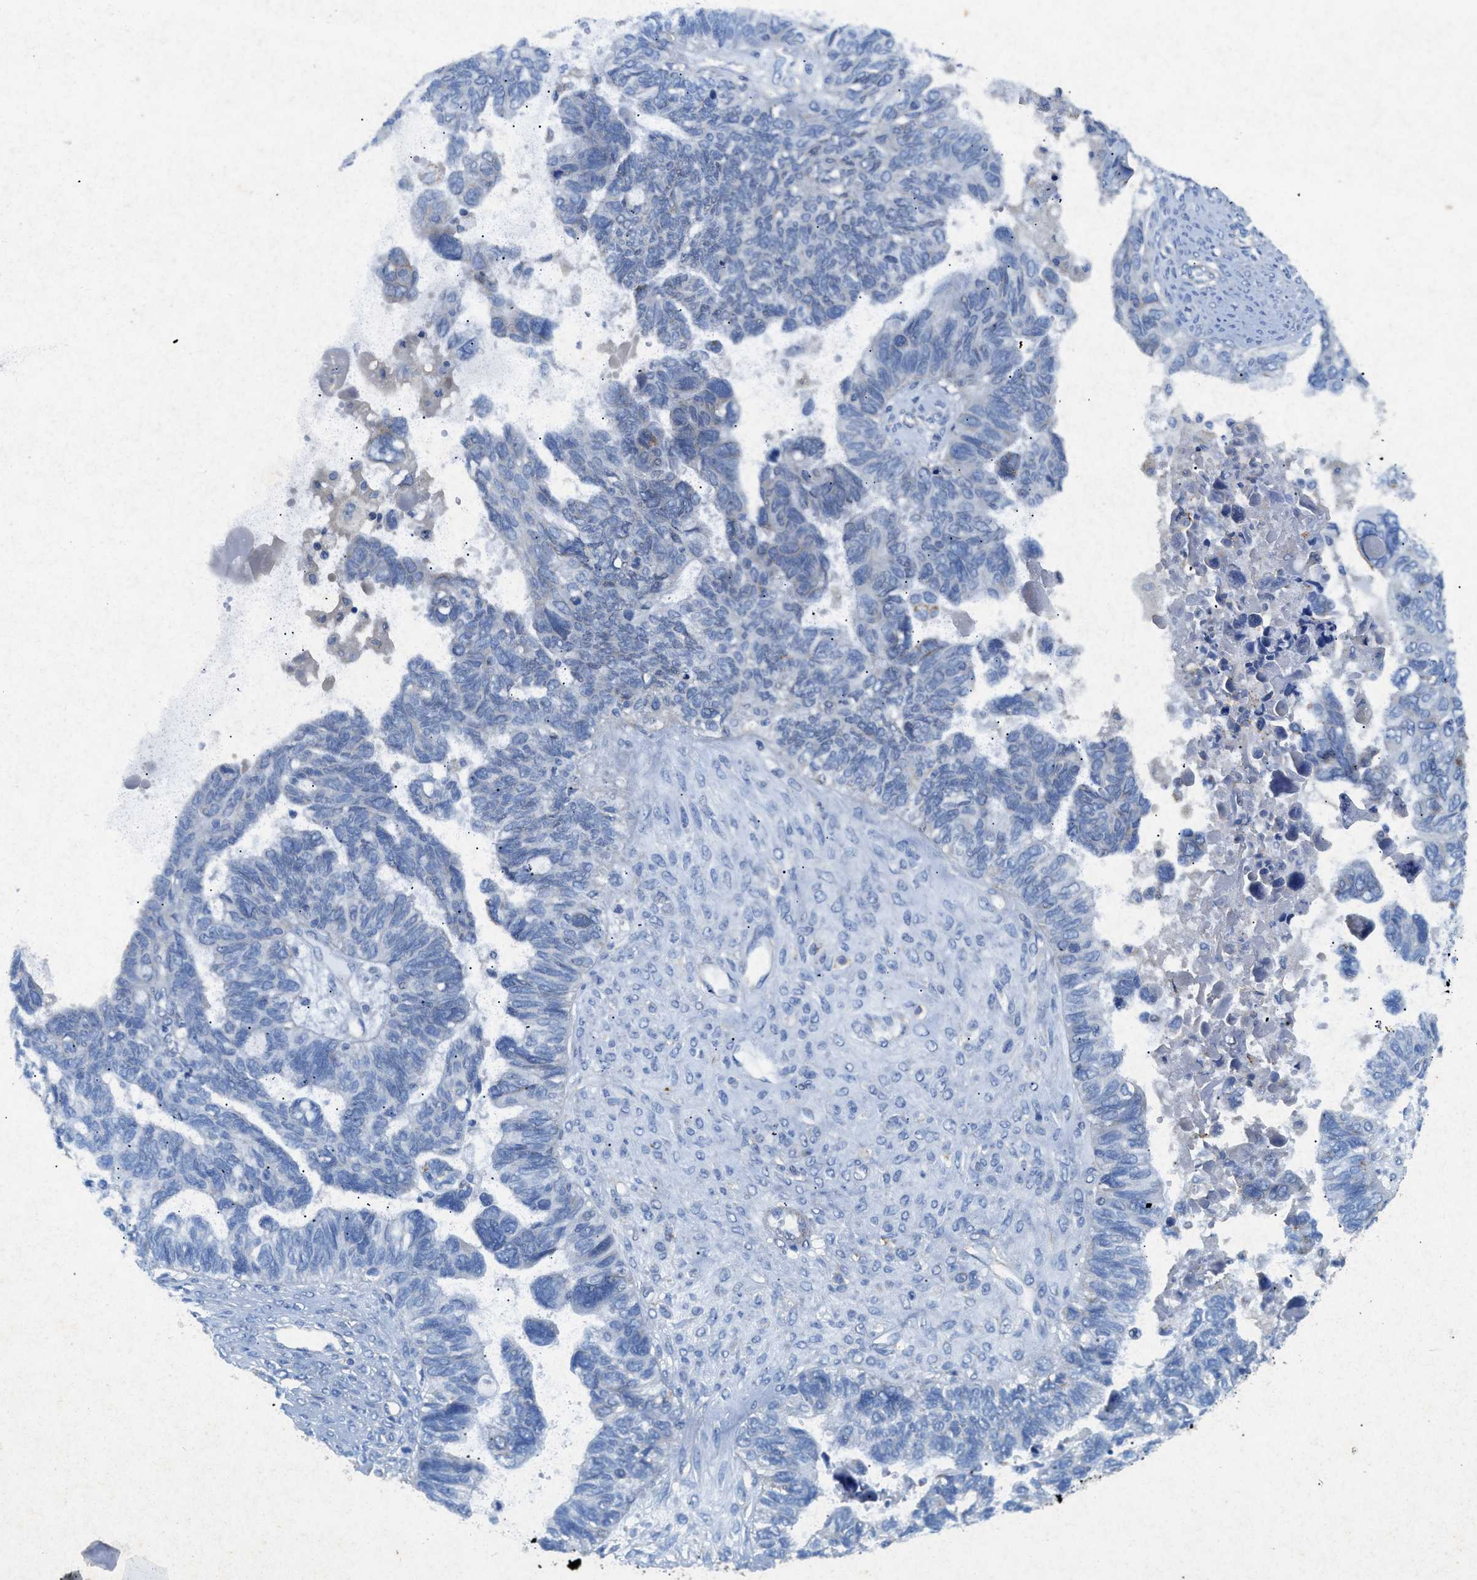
{"staining": {"intensity": "negative", "quantity": "none", "location": "none"}, "tissue": "ovarian cancer", "cell_type": "Tumor cells", "image_type": "cancer", "snomed": [{"axis": "morphology", "description": "Cystadenocarcinoma, serous, NOS"}, {"axis": "topography", "description": "Ovary"}], "caption": "Ovarian cancer was stained to show a protein in brown. There is no significant expression in tumor cells.", "gene": "CDK15", "patient": {"sex": "female", "age": 79}}